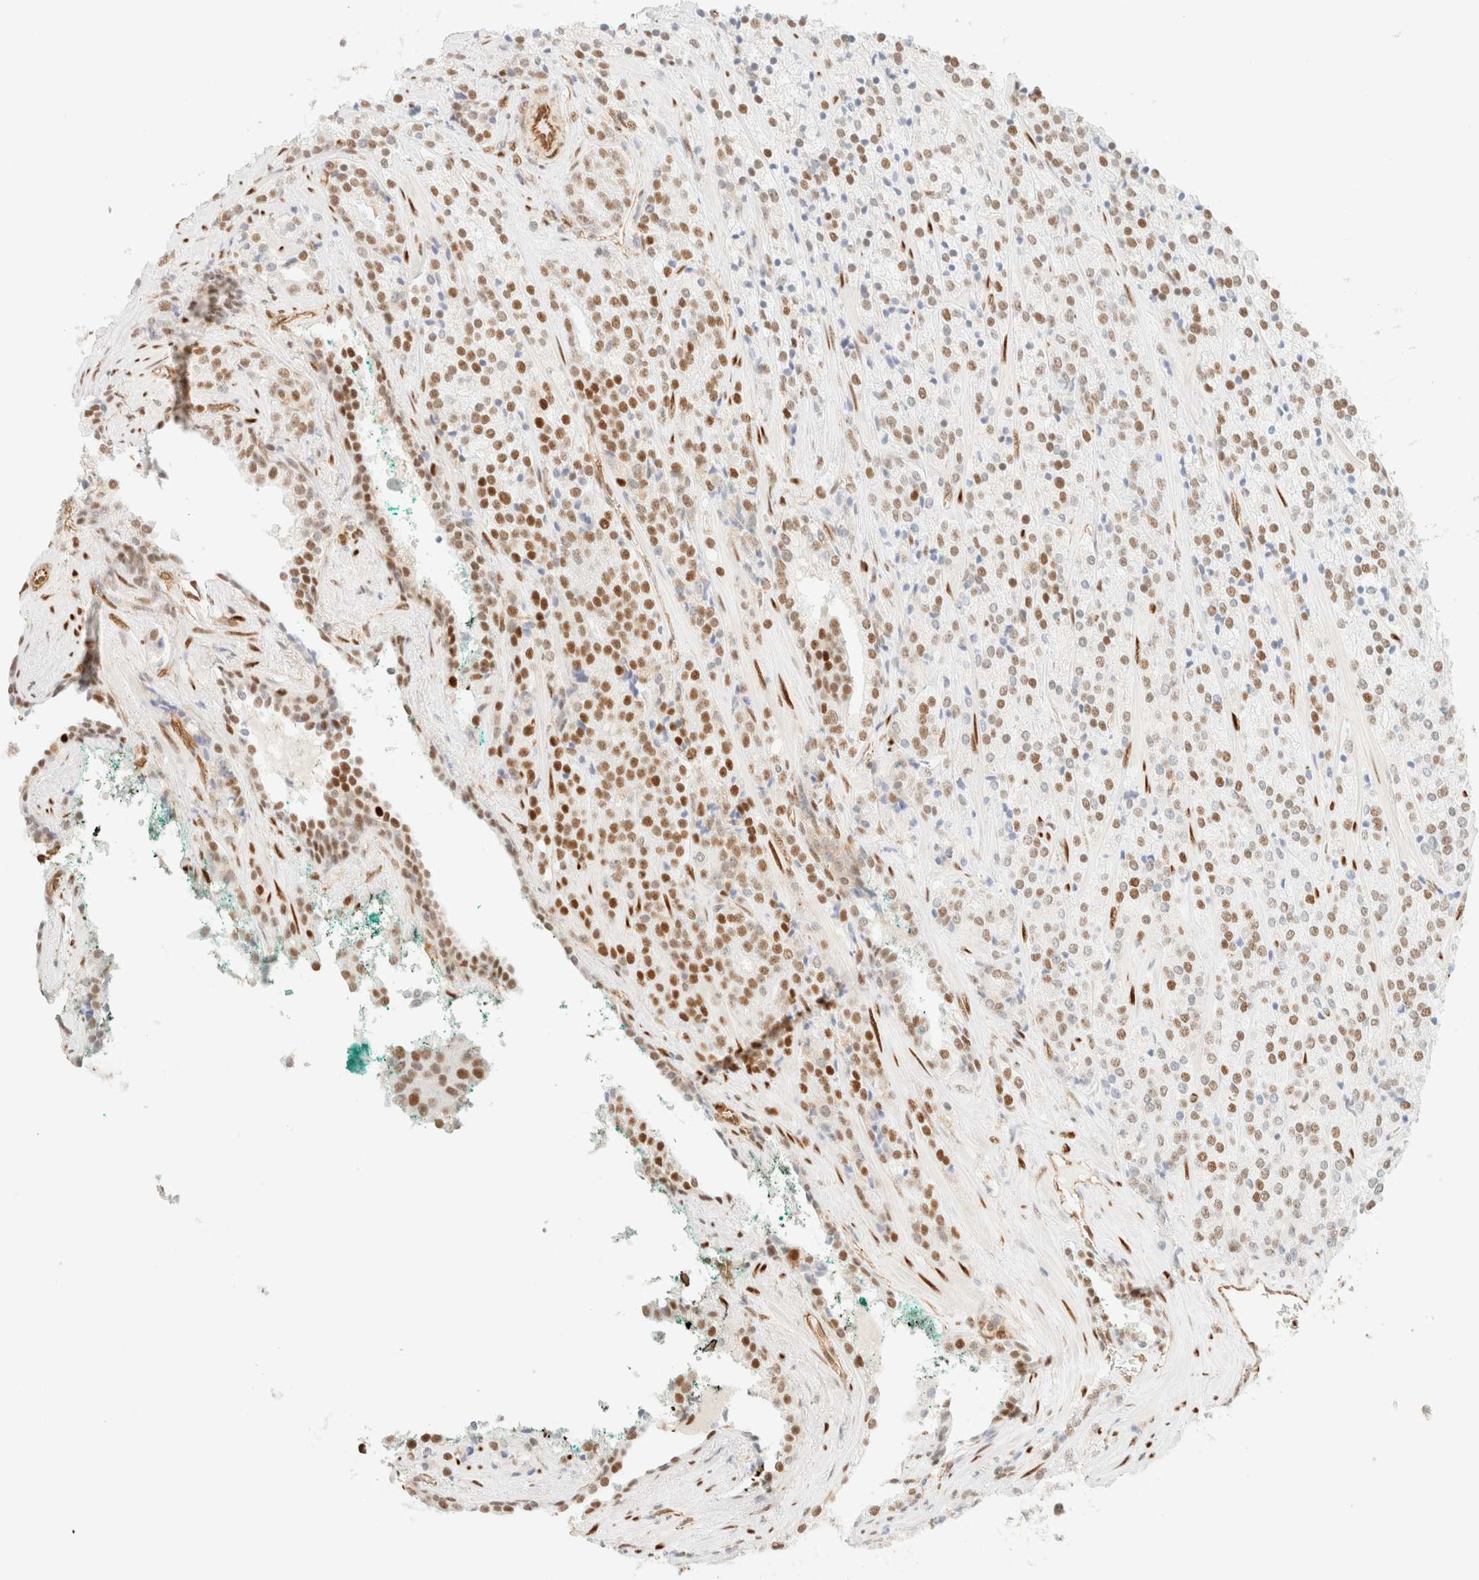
{"staining": {"intensity": "strong", "quantity": "25%-75%", "location": "nuclear"}, "tissue": "prostate cancer", "cell_type": "Tumor cells", "image_type": "cancer", "snomed": [{"axis": "morphology", "description": "Adenocarcinoma, High grade"}, {"axis": "topography", "description": "Prostate"}], "caption": "Prostate cancer (high-grade adenocarcinoma) stained for a protein (brown) shows strong nuclear positive positivity in about 25%-75% of tumor cells.", "gene": "ZSCAN18", "patient": {"sex": "male", "age": 71}}